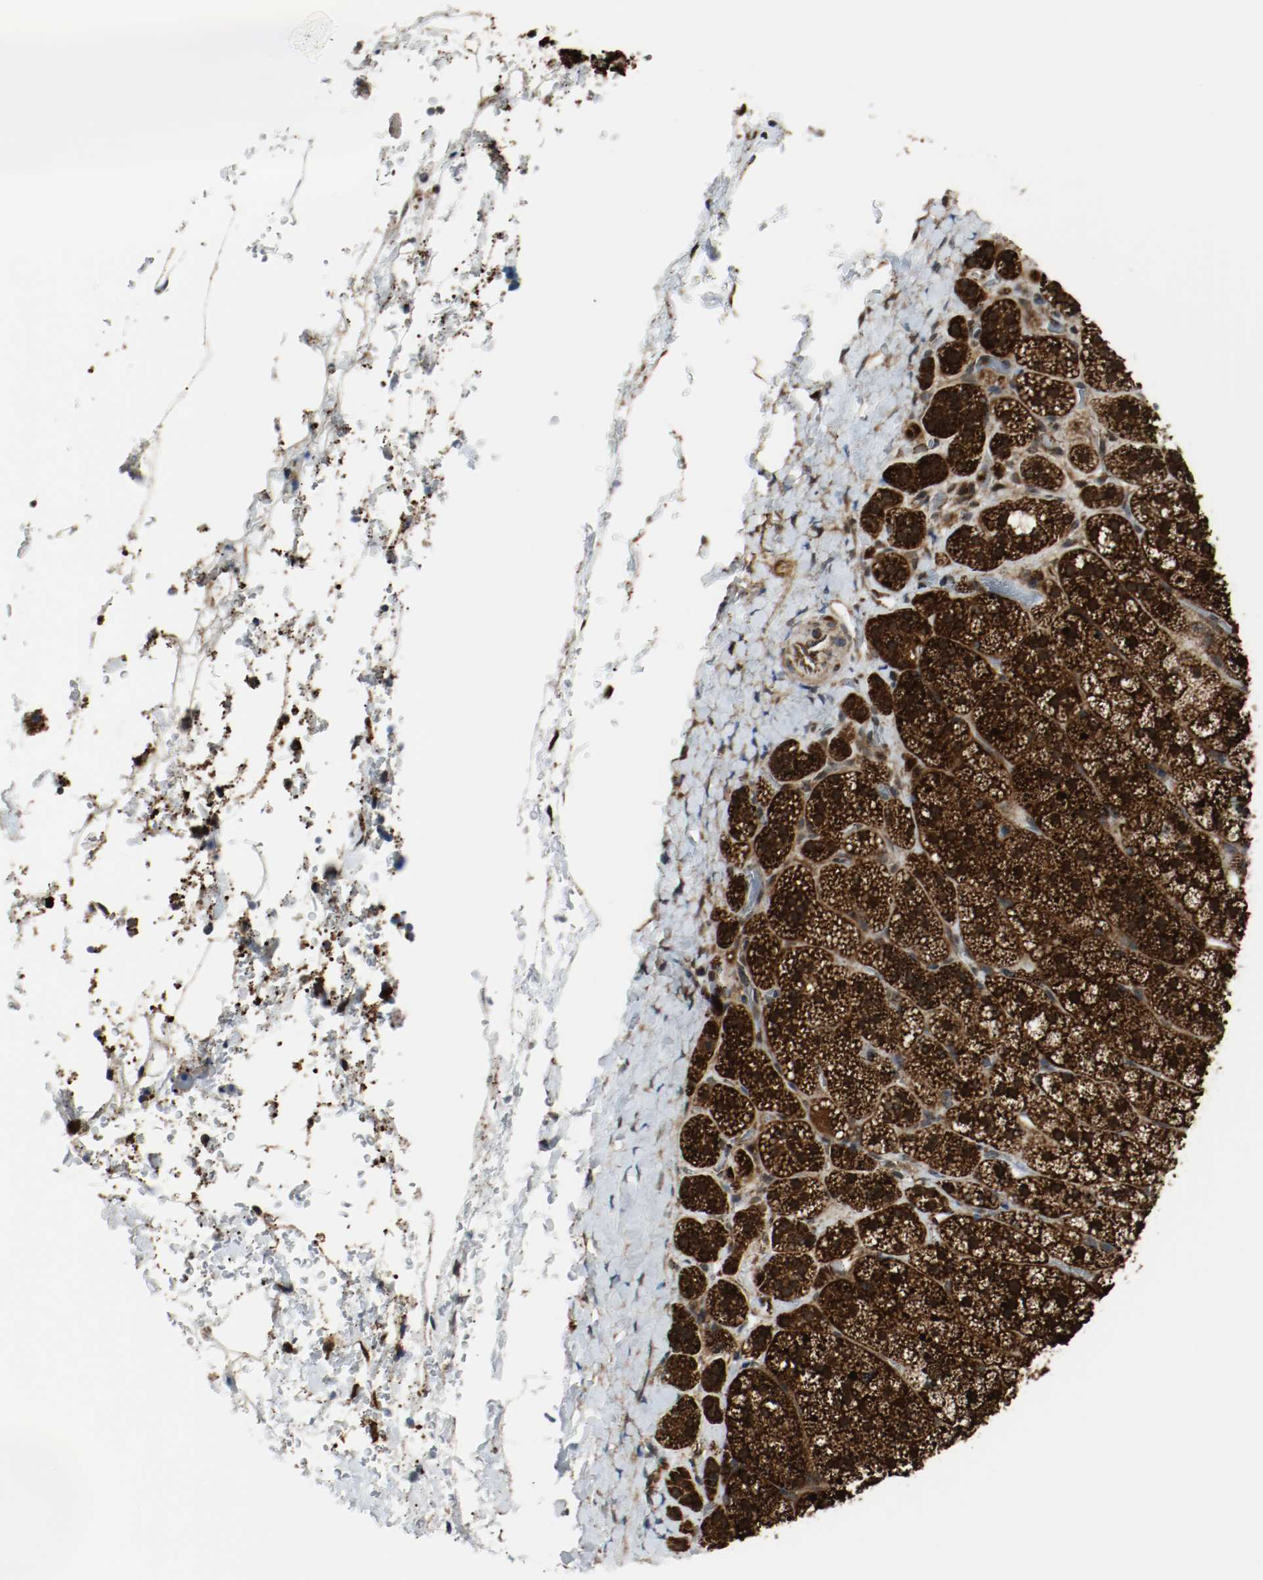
{"staining": {"intensity": "strong", "quantity": ">75%", "location": "cytoplasmic/membranous"}, "tissue": "adrenal gland", "cell_type": "Glandular cells", "image_type": "normal", "snomed": [{"axis": "morphology", "description": "Normal tissue, NOS"}, {"axis": "topography", "description": "Adrenal gland"}], "caption": "Protein analysis of unremarkable adrenal gland displays strong cytoplasmic/membranous positivity in about >75% of glandular cells. (brown staining indicates protein expression, while blue staining denotes nuclei).", "gene": "TXNRD1", "patient": {"sex": "female", "age": 44}}